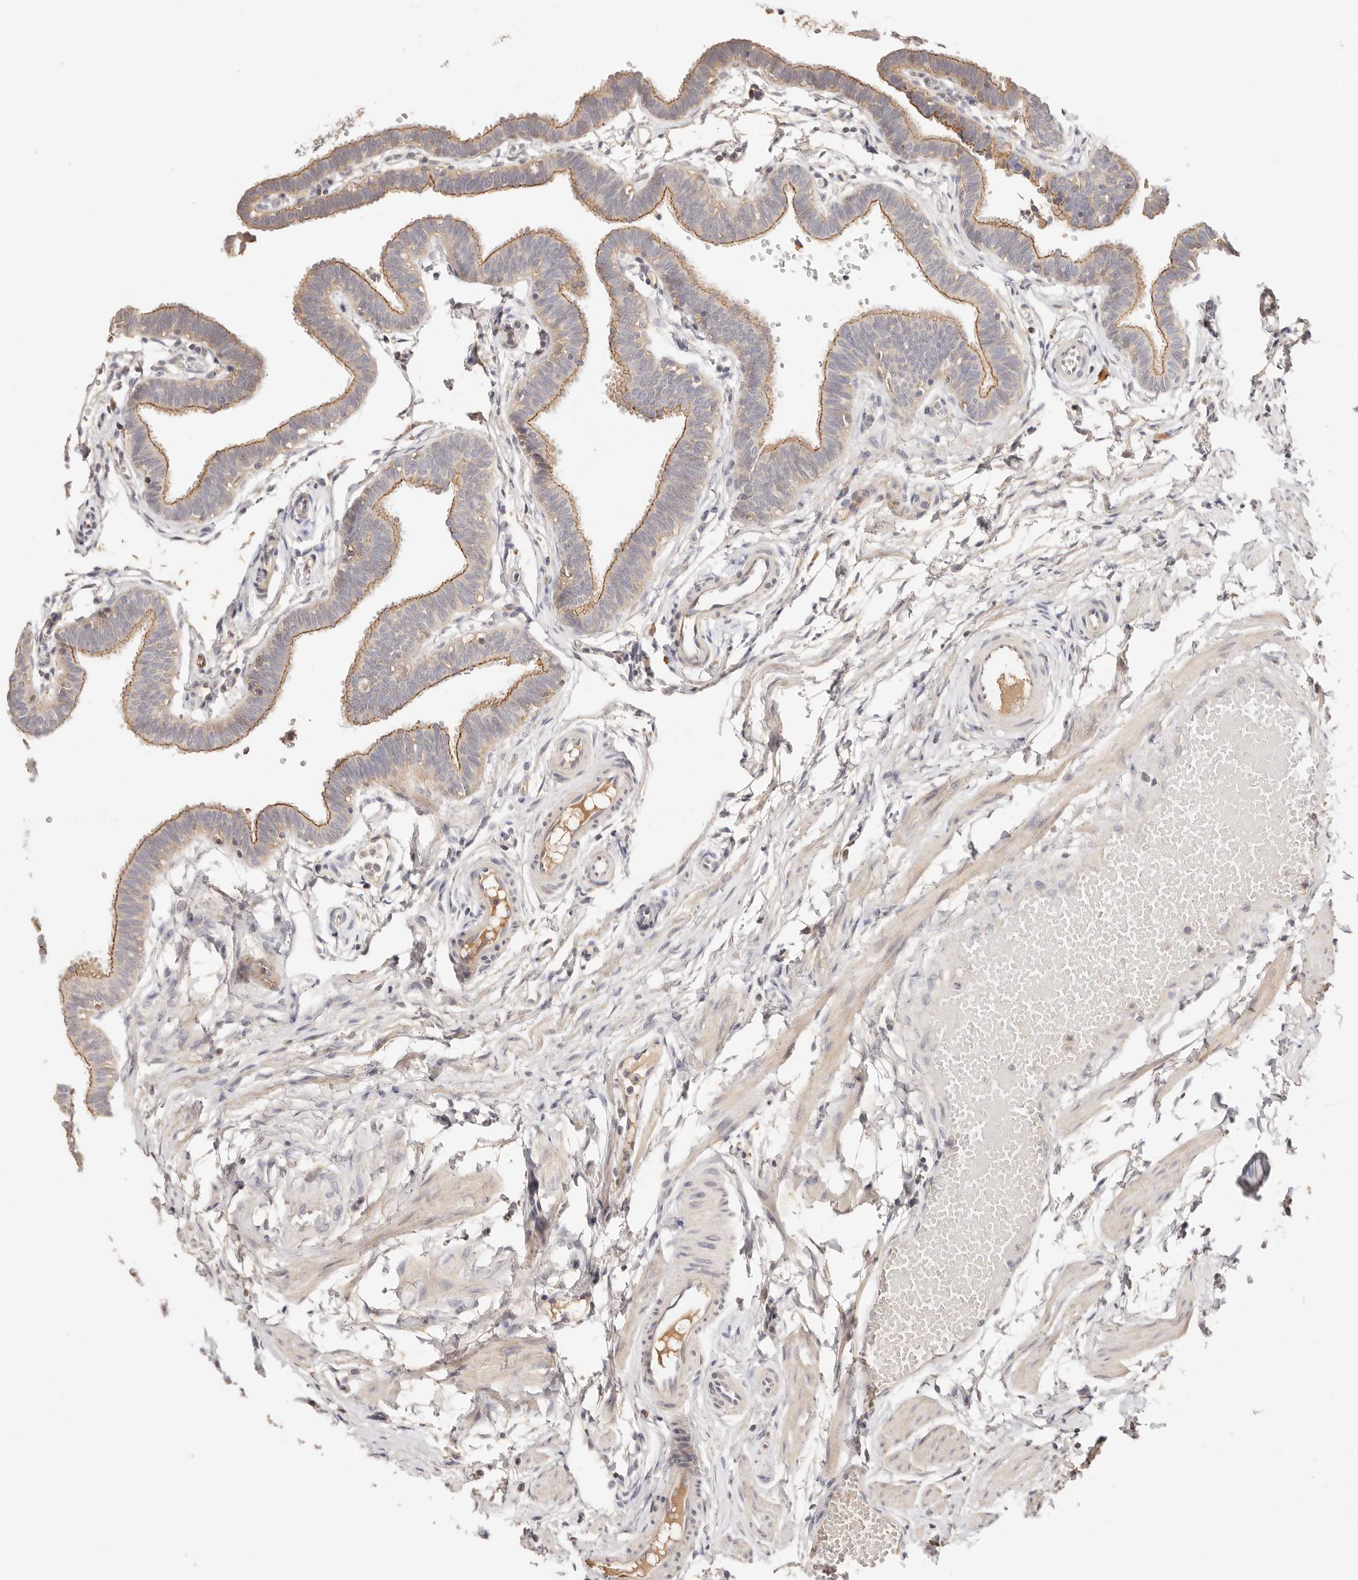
{"staining": {"intensity": "moderate", "quantity": "25%-75%", "location": "cytoplasmic/membranous"}, "tissue": "fallopian tube", "cell_type": "Glandular cells", "image_type": "normal", "snomed": [{"axis": "morphology", "description": "Normal tissue, NOS"}, {"axis": "topography", "description": "Fallopian tube"}, {"axis": "topography", "description": "Ovary"}], "caption": "An image of fallopian tube stained for a protein exhibits moderate cytoplasmic/membranous brown staining in glandular cells. (Stains: DAB in brown, nuclei in blue, Microscopy: brightfield microscopy at high magnification).", "gene": "CXADR", "patient": {"sex": "female", "age": 23}}